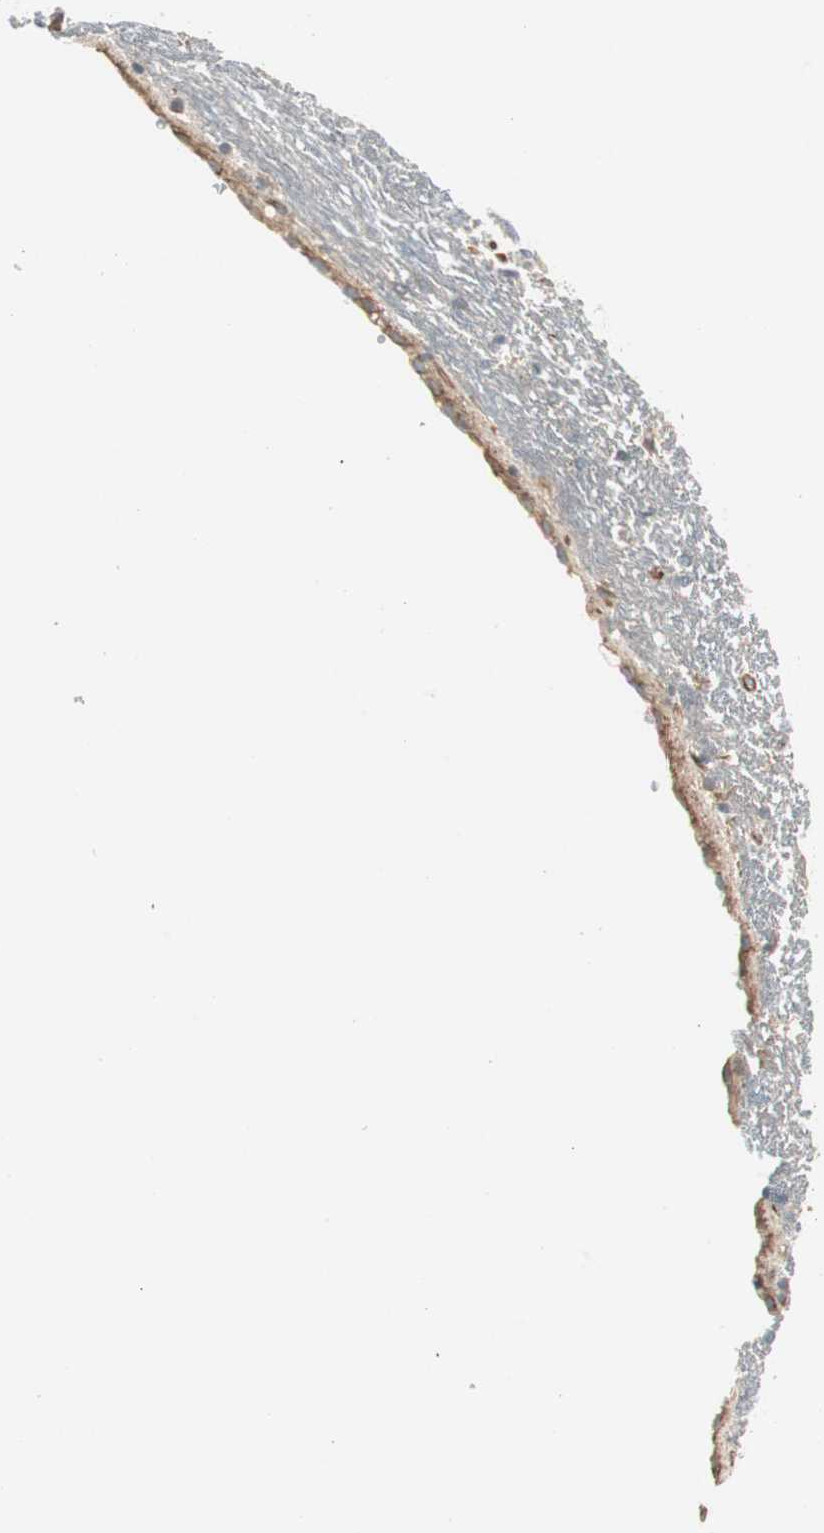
{"staining": {"intensity": "weak", "quantity": "<25%", "location": "cytoplasmic/membranous"}, "tissue": "hippocampus", "cell_type": "Glial cells", "image_type": "normal", "snomed": [{"axis": "morphology", "description": "Normal tissue, NOS"}, {"axis": "topography", "description": "Hippocampus"}], "caption": "Histopathology image shows no protein positivity in glial cells of normal hippocampus.", "gene": "MAD2L2", "patient": {"sex": "female", "age": 19}}